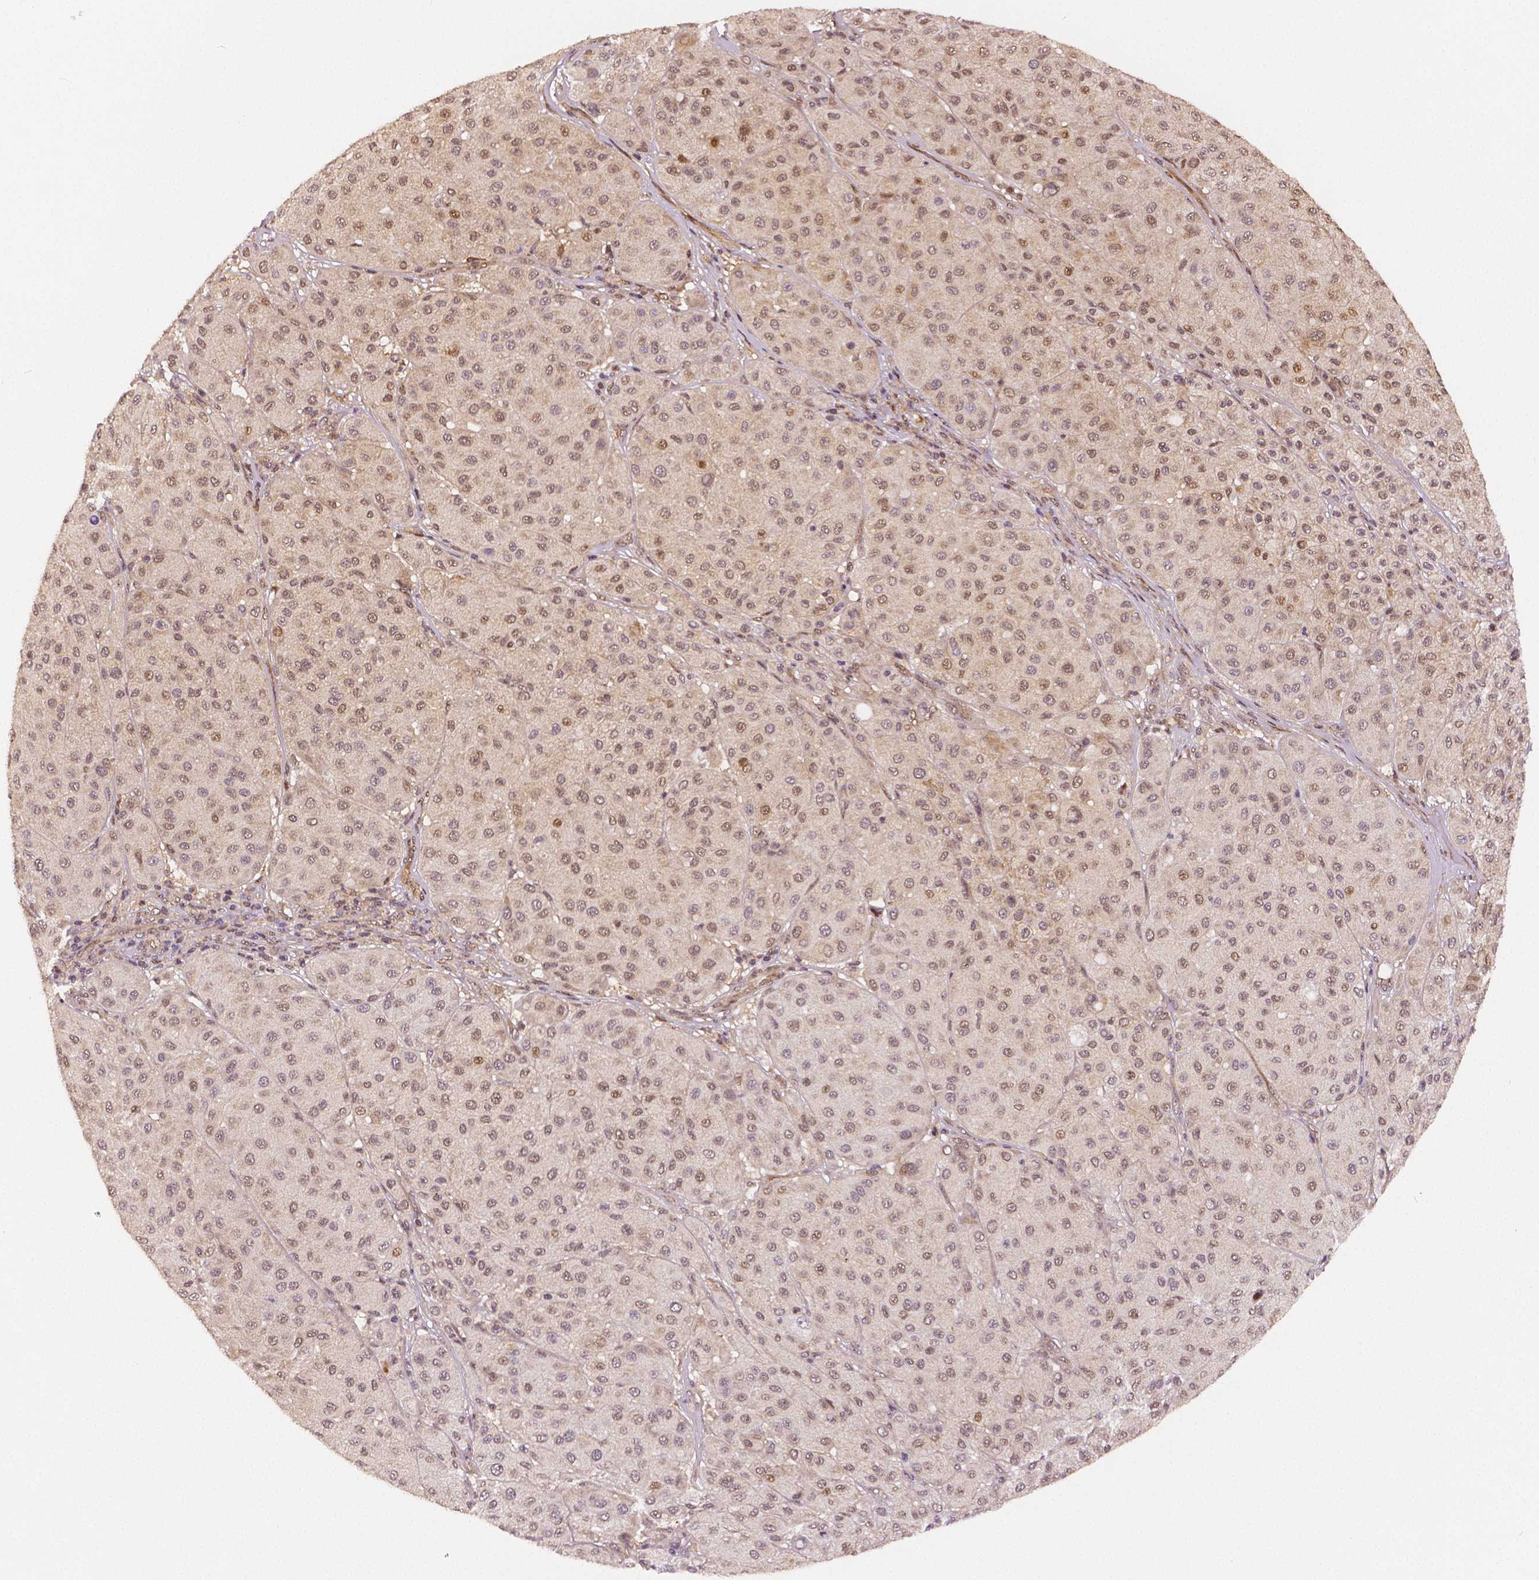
{"staining": {"intensity": "weak", "quantity": "25%-75%", "location": "cytoplasmic/membranous,nuclear"}, "tissue": "melanoma", "cell_type": "Tumor cells", "image_type": "cancer", "snomed": [{"axis": "morphology", "description": "Malignant melanoma, Metastatic site"}, {"axis": "topography", "description": "Smooth muscle"}], "caption": "Brown immunohistochemical staining in human malignant melanoma (metastatic site) displays weak cytoplasmic/membranous and nuclear staining in about 25%-75% of tumor cells.", "gene": "STAT3", "patient": {"sex": "male", "age": 41}}